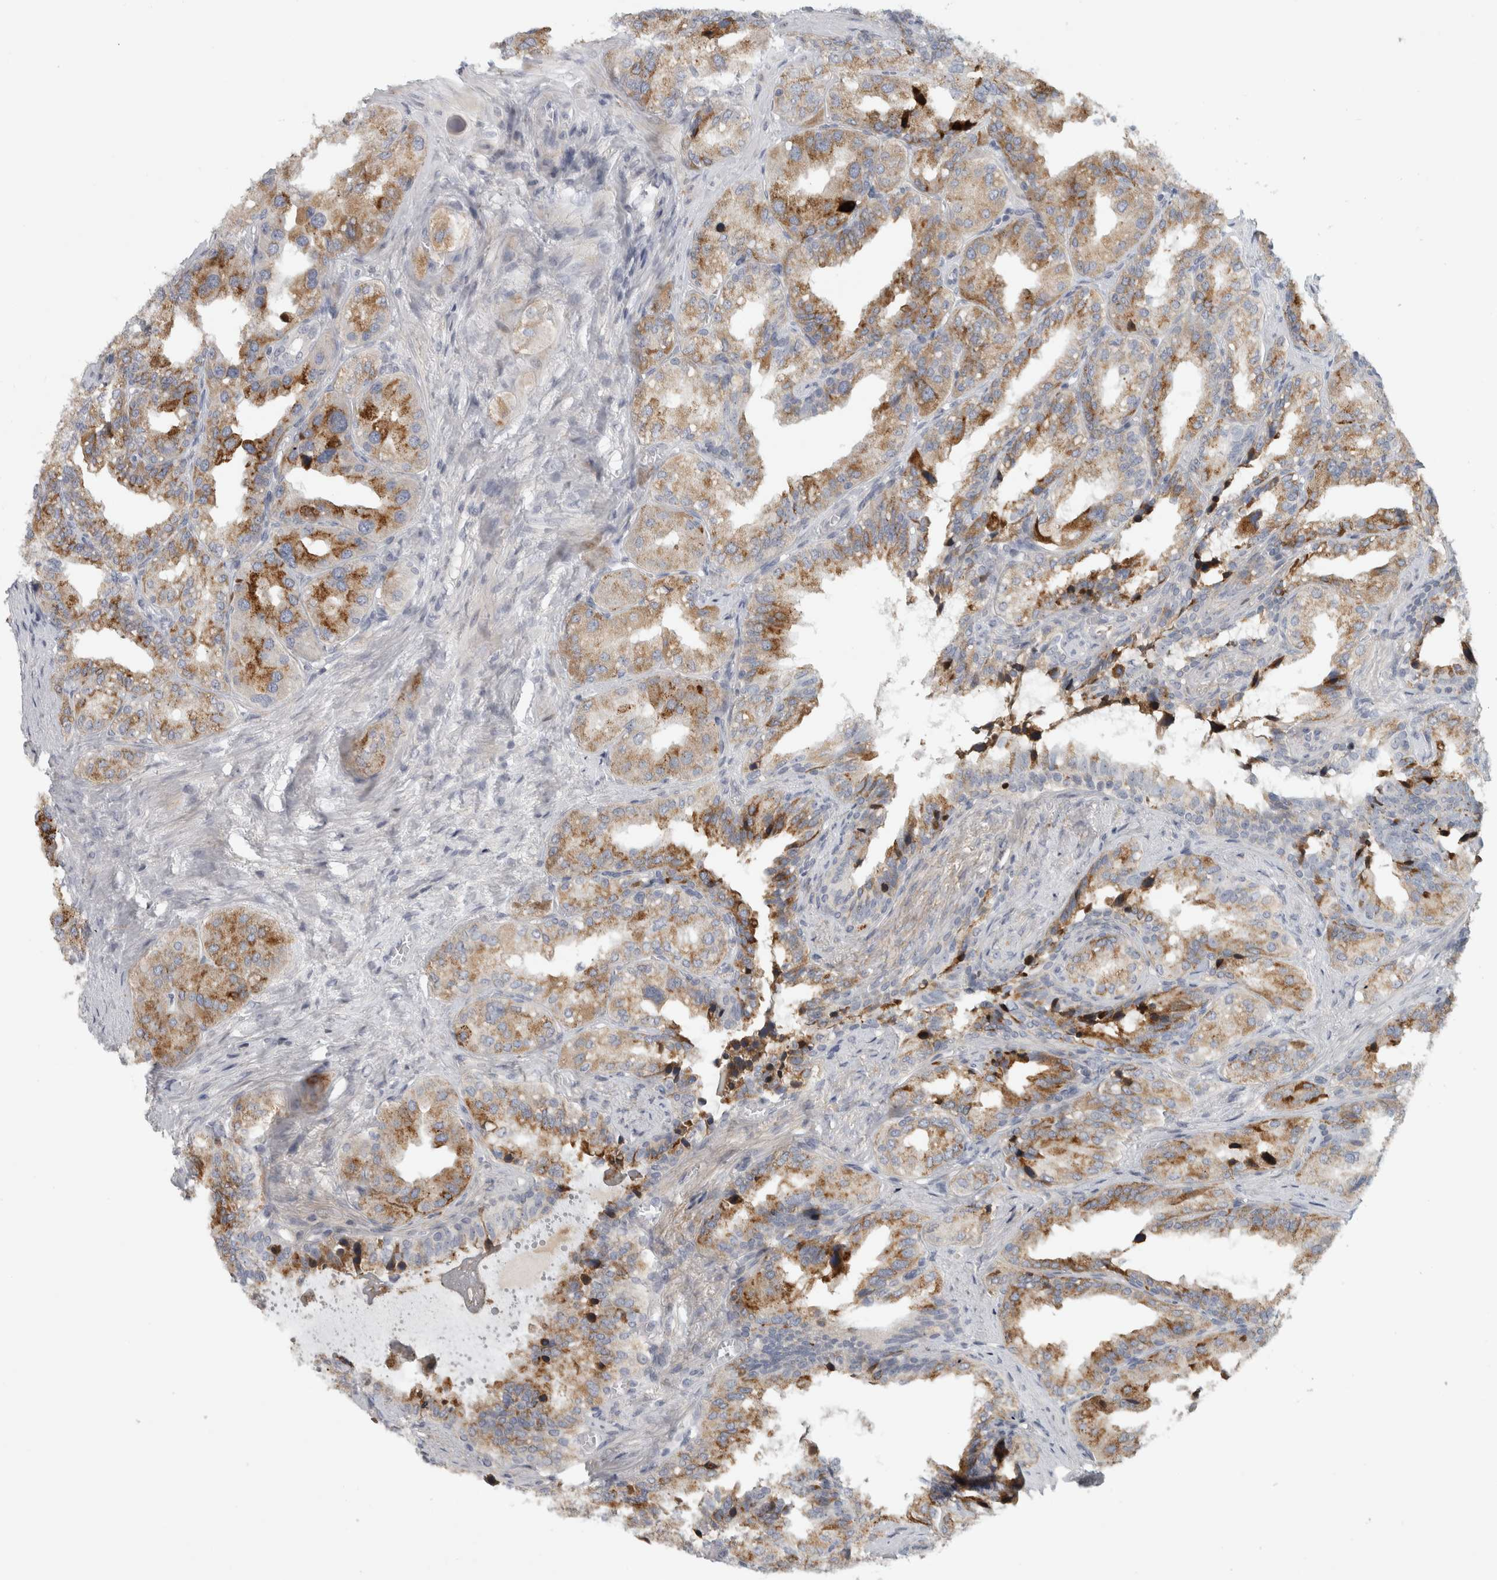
{"staining": {"intensity": "moderate", "quantity": ">75%", "location": "cytoplasmic/membranous"}, "tissue": "seminal vesicle", "cell_type": "Glandular cells", "image_type": "normal", "snomed": [{"axis": "morphology", "description": "Normal tissue, NOS"}, {"axis": "topography", "description": "Prostate"}, {"axis": "topography", "description": "Seminal veicle"}], "caption": "Unremarkable seminal vesicle exhibits moderate cytoplasmic/membranous staining in approximately >75% of glandular cells.", "gene": "PTPRN2", "patient": {"sex": "male", "age": 51}}